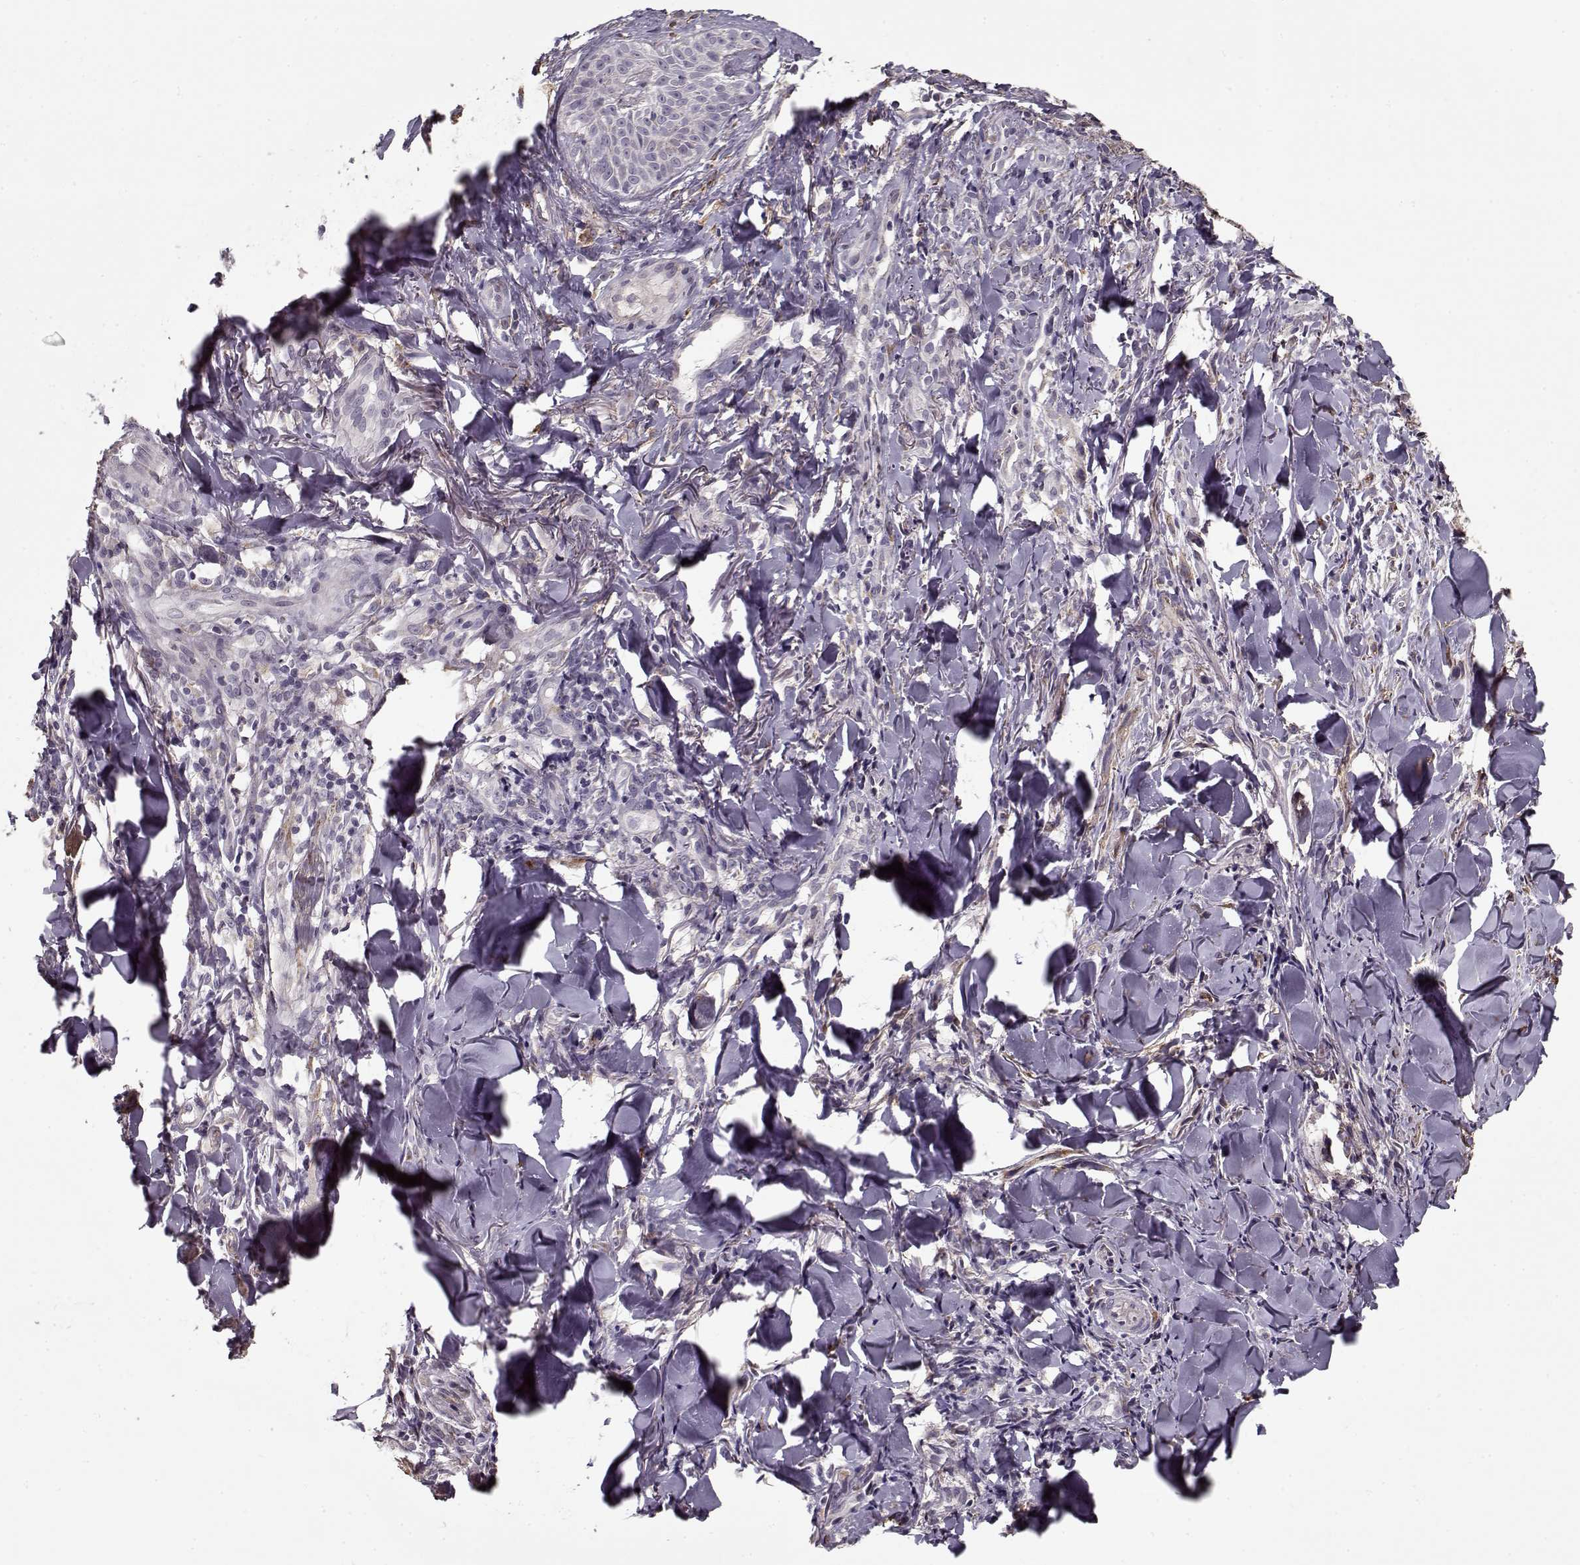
{"staining": {"intensity": "weak", "quantity": "<25%", "location": "cytoplasmic/membranous"}, "tissue": "melanoma", "cell_type": "Tumor cells", "image_type": "cancer", "snomed": [{"axis": "morphology", "description": "Malignant melanoma, NOS"}, {"axis": "topography", "description": "Skin"}], "caption": "DAB immunohistochemical staining of melanoma shows no significant staining in tumor cells.", "gene": "LAMA2", "patient": {"sex": "male", "age": 67}}